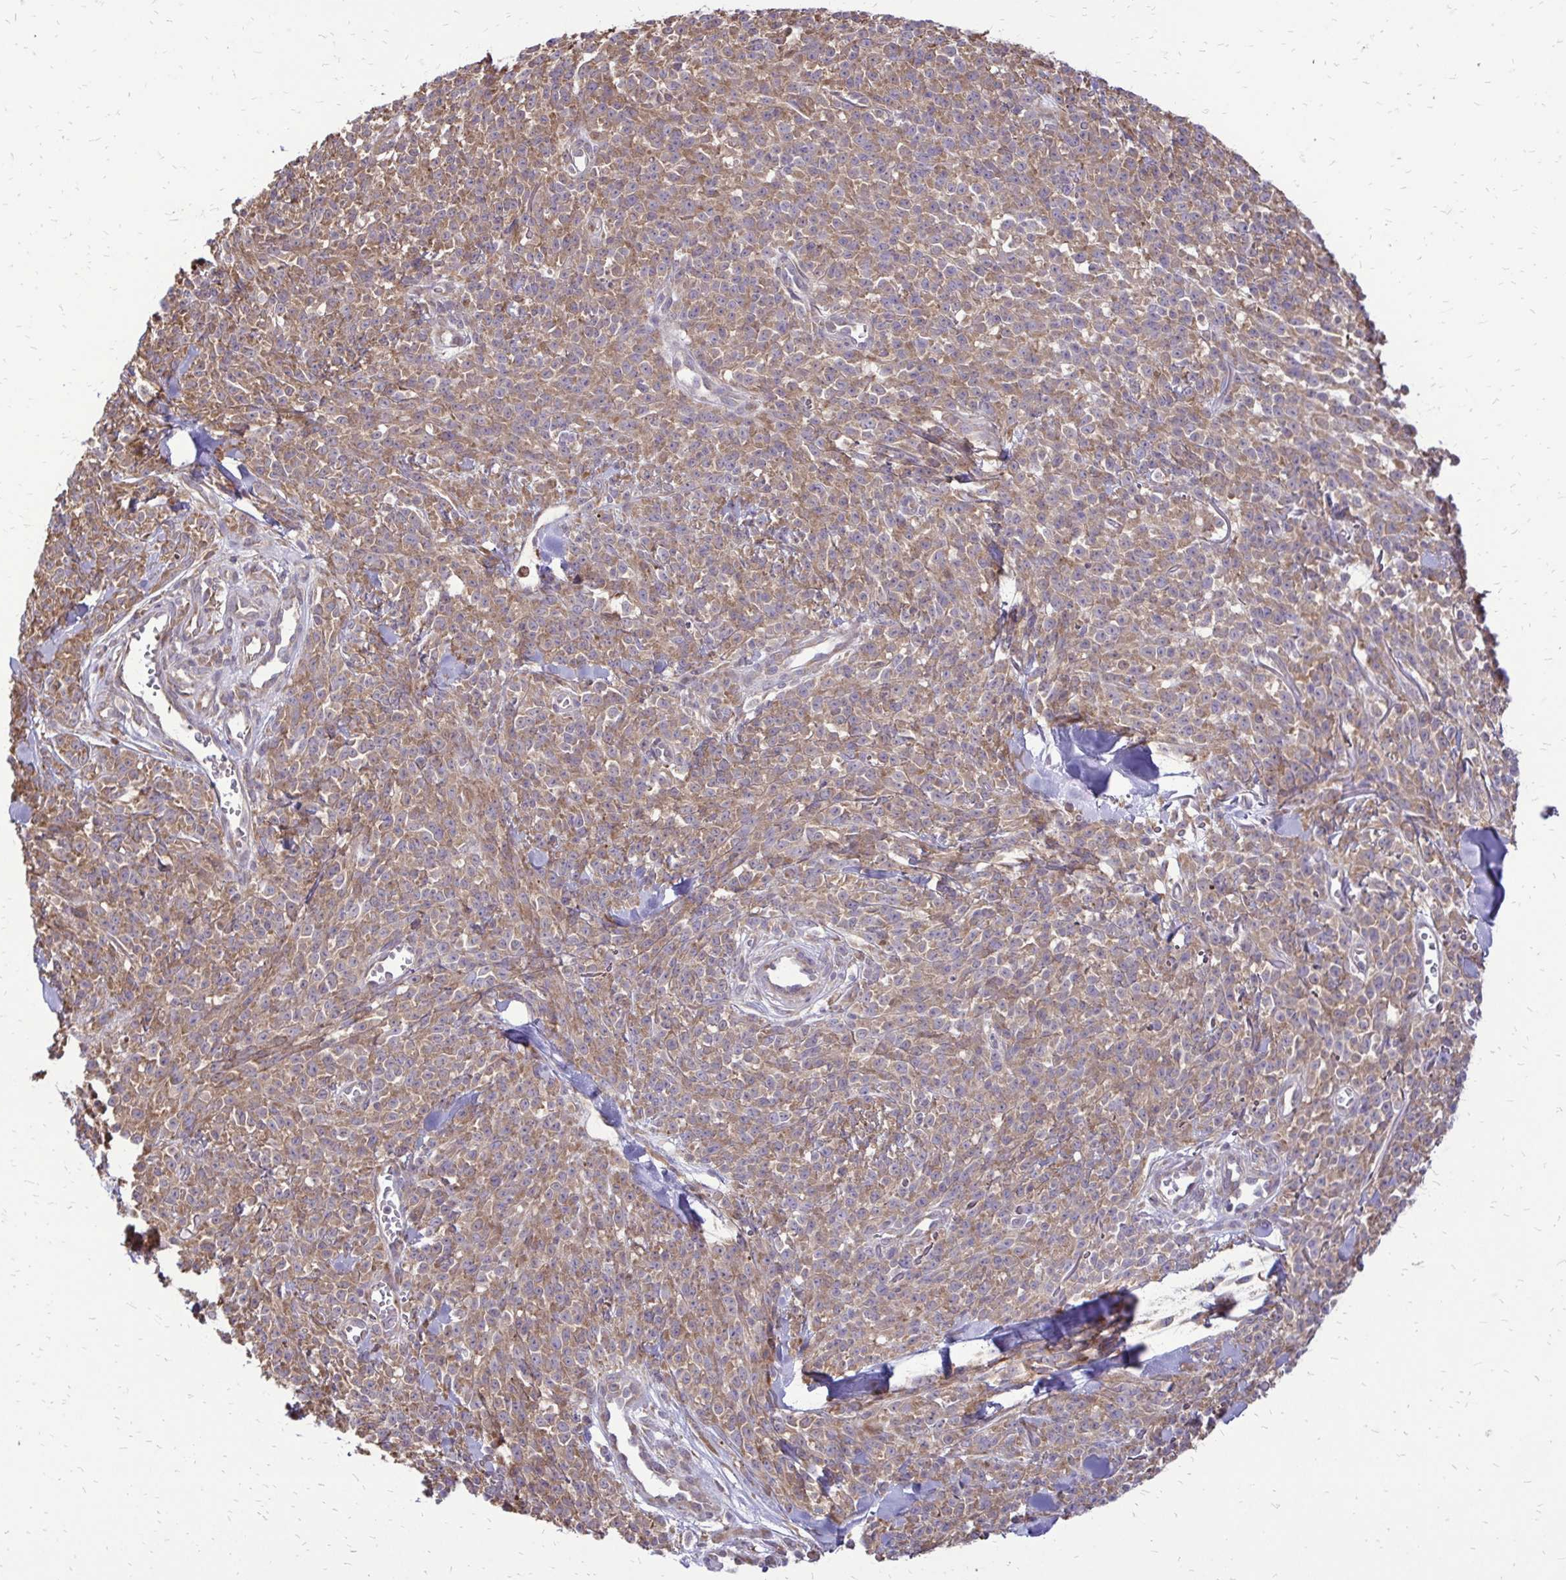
{"staining": {"intensity": "moderate", "quantity": ">75%", "location": "cytoplasmic/membranous"}, "tissue": "melanoma", "cell_type": "Tumor cells", "image_type": "cancer", "snomed": [{"axis": "morphology", "description": "Malignant melanoma, NOS"}, {"axis": "topography", "description": "Skin"}, {"axis": "topography", "description": "Skin of trunk"}], "caption": "Protein staining reveals moderate cytoplasmic/membranous staining in approximately >75% of tumor cells in malignant melanoma. The staining was performed using DAB (3,3'-diaminobenzidine) to visualize the protein expression in brown, while the nuclei were stained in blue with hematoxylin (Magnification: 20x).", "gene": "RPS3", "patient": {"sex": "male", "age": 74}}